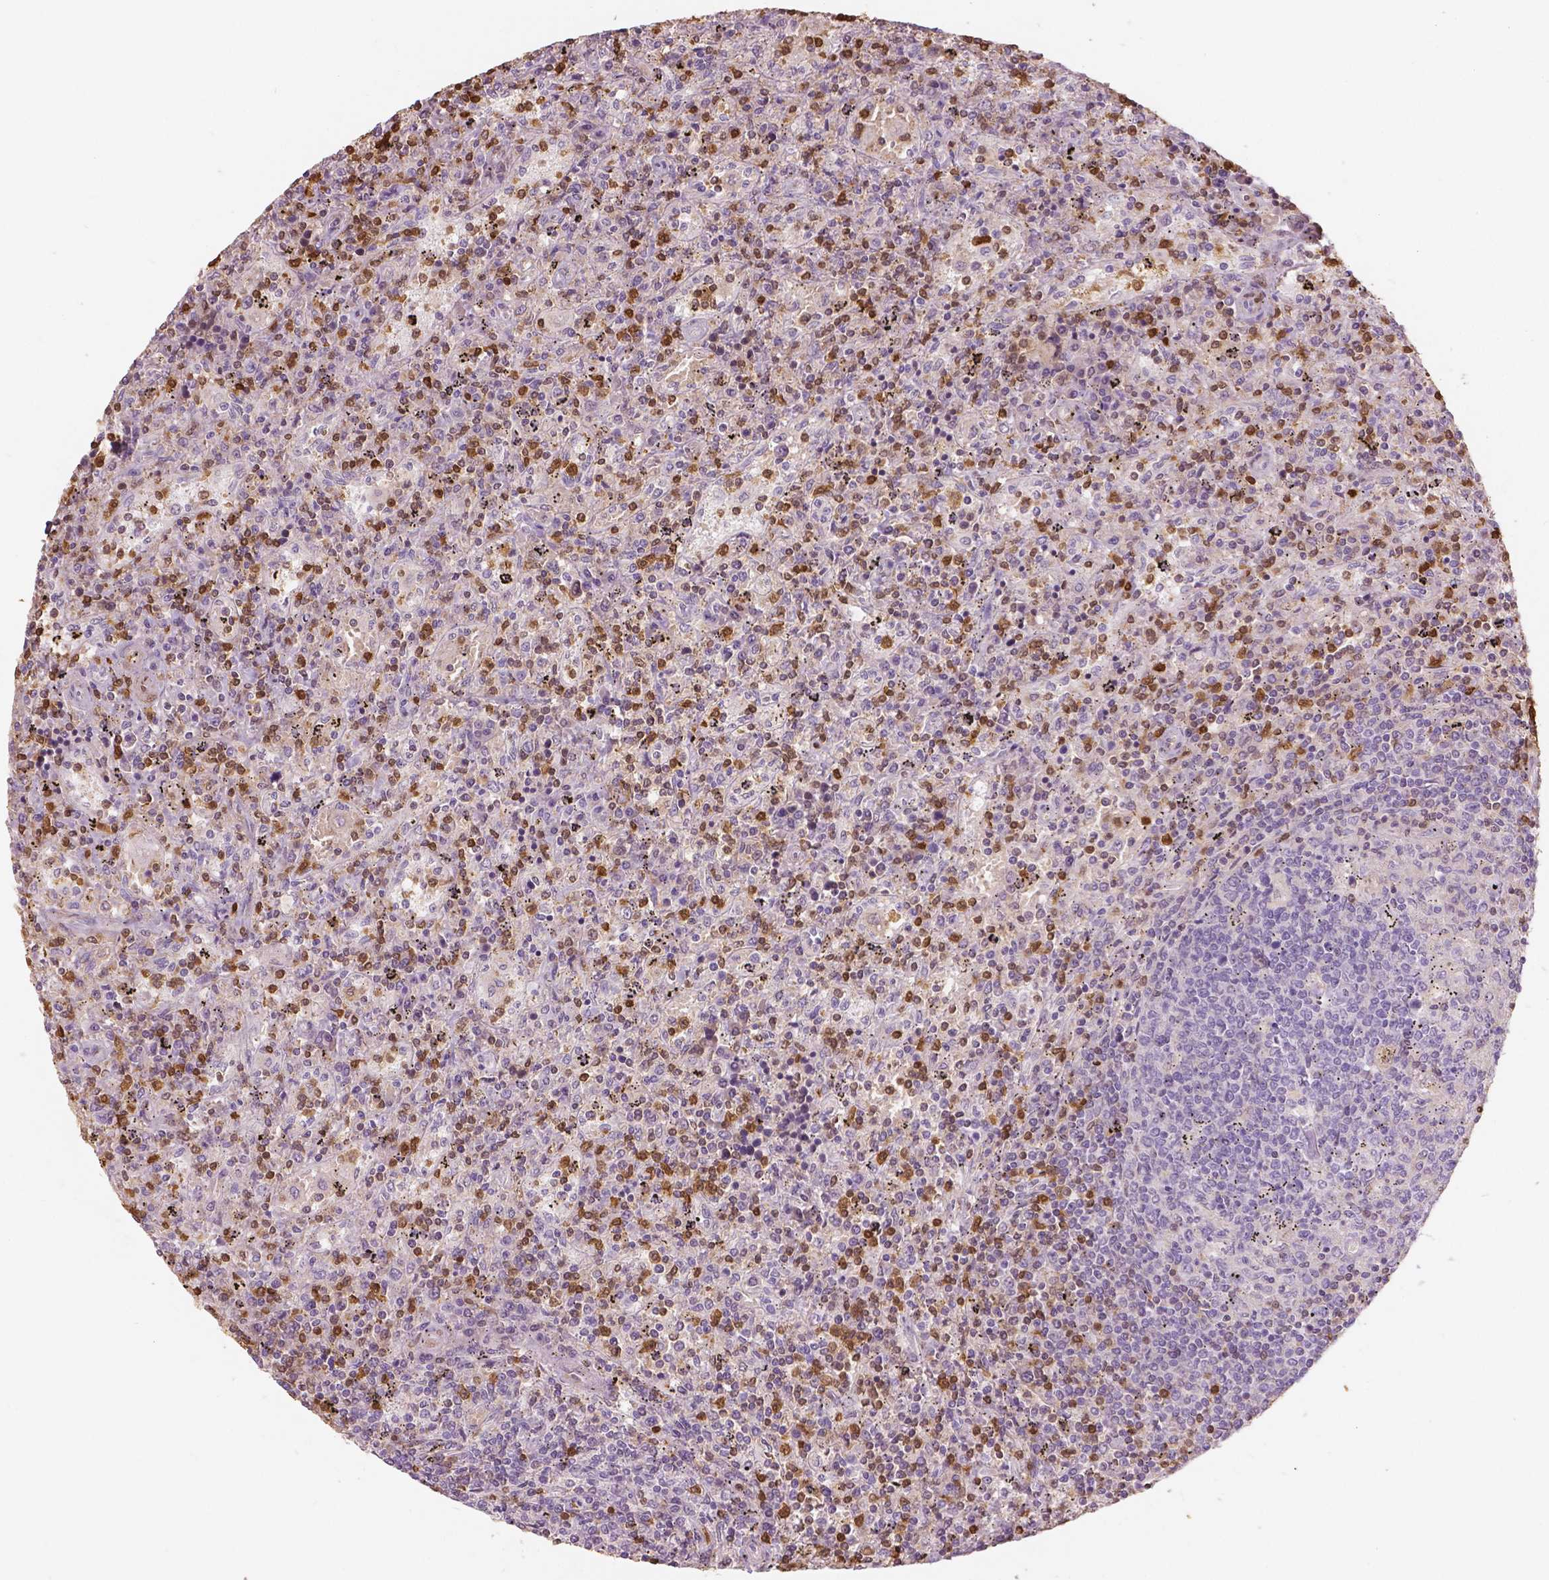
{"staining": {"intensity": "negative", "quantity": "none", "location": "none"}, "tissue": "lymphoma", "cell_type": "Tumor cells", "image_type": "cancer", "snomed": [{"axis": "morphology", "description": "Malignant lymphoma, non-Hodgkin's type, Low grade"}, {"axis": "topography", "description": "Spleen"}], "caption": "Immunohistochemical staining of human lymphoma reveals no significant expression in tumor cells.", "gene": "S100A4", "patient": {"sex": "male", "age": 62}}